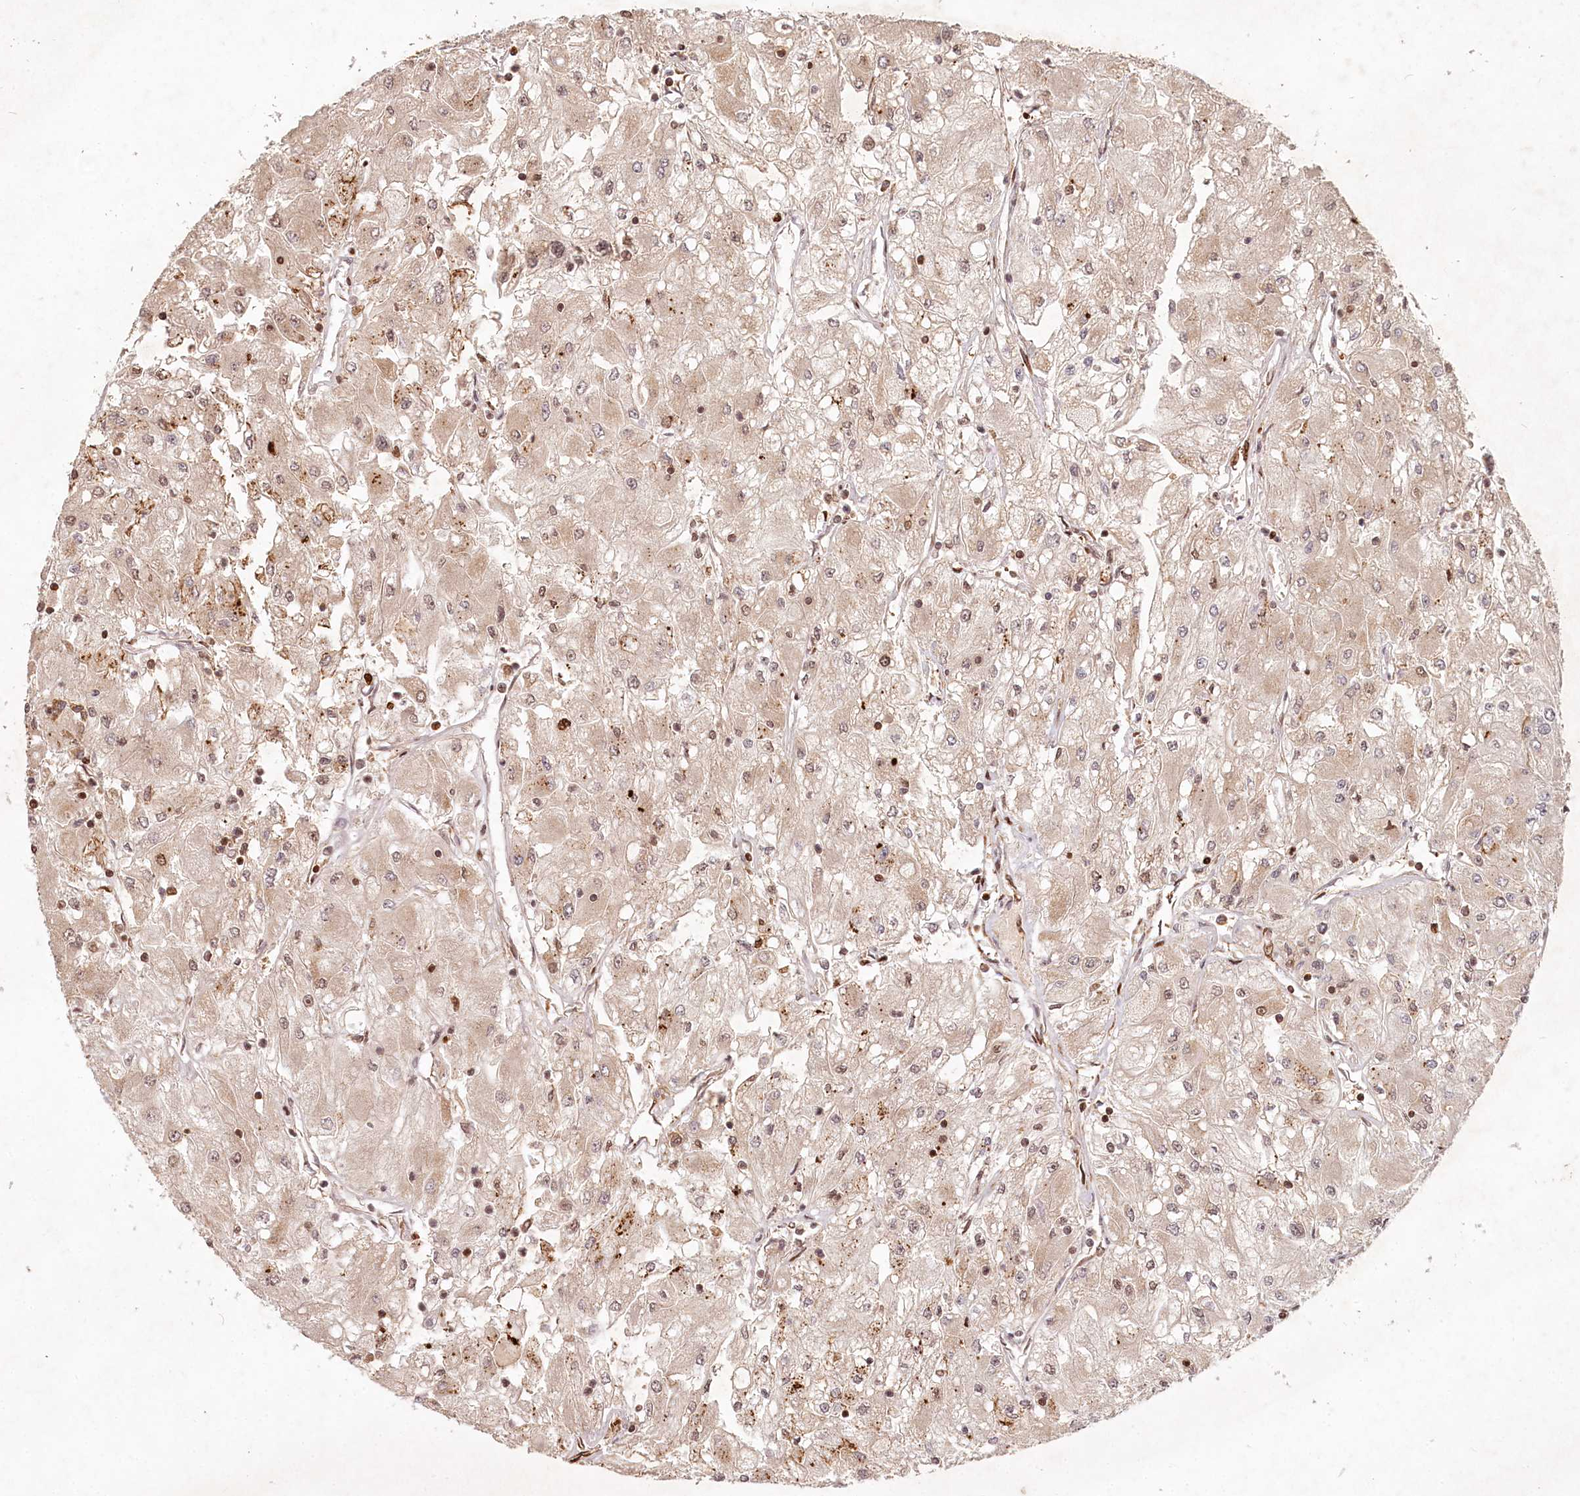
{"staining": {"intensity": "weak", "quantity": ">75%", "location": "cytoplasmic/membranous,nuclear"}, "tissue": "renal cancer", "cell_type": "Tumor cells", "image_type": "cancer", "snomed": [{"axis": "morphology", "description": "Adenocarcinoma, NOS"}, {"axis": "topography", "description": "Kidney"}], "caption": "High-power microscopy captured an IHC micrograph of renal cancer (adenocarcinoma), revealing weak cytoplasmic/membranous and nuclear staining in about >75% of tumor cells.", "gene": "TMIE", "patient": {"sex": "male", "age": 80}}